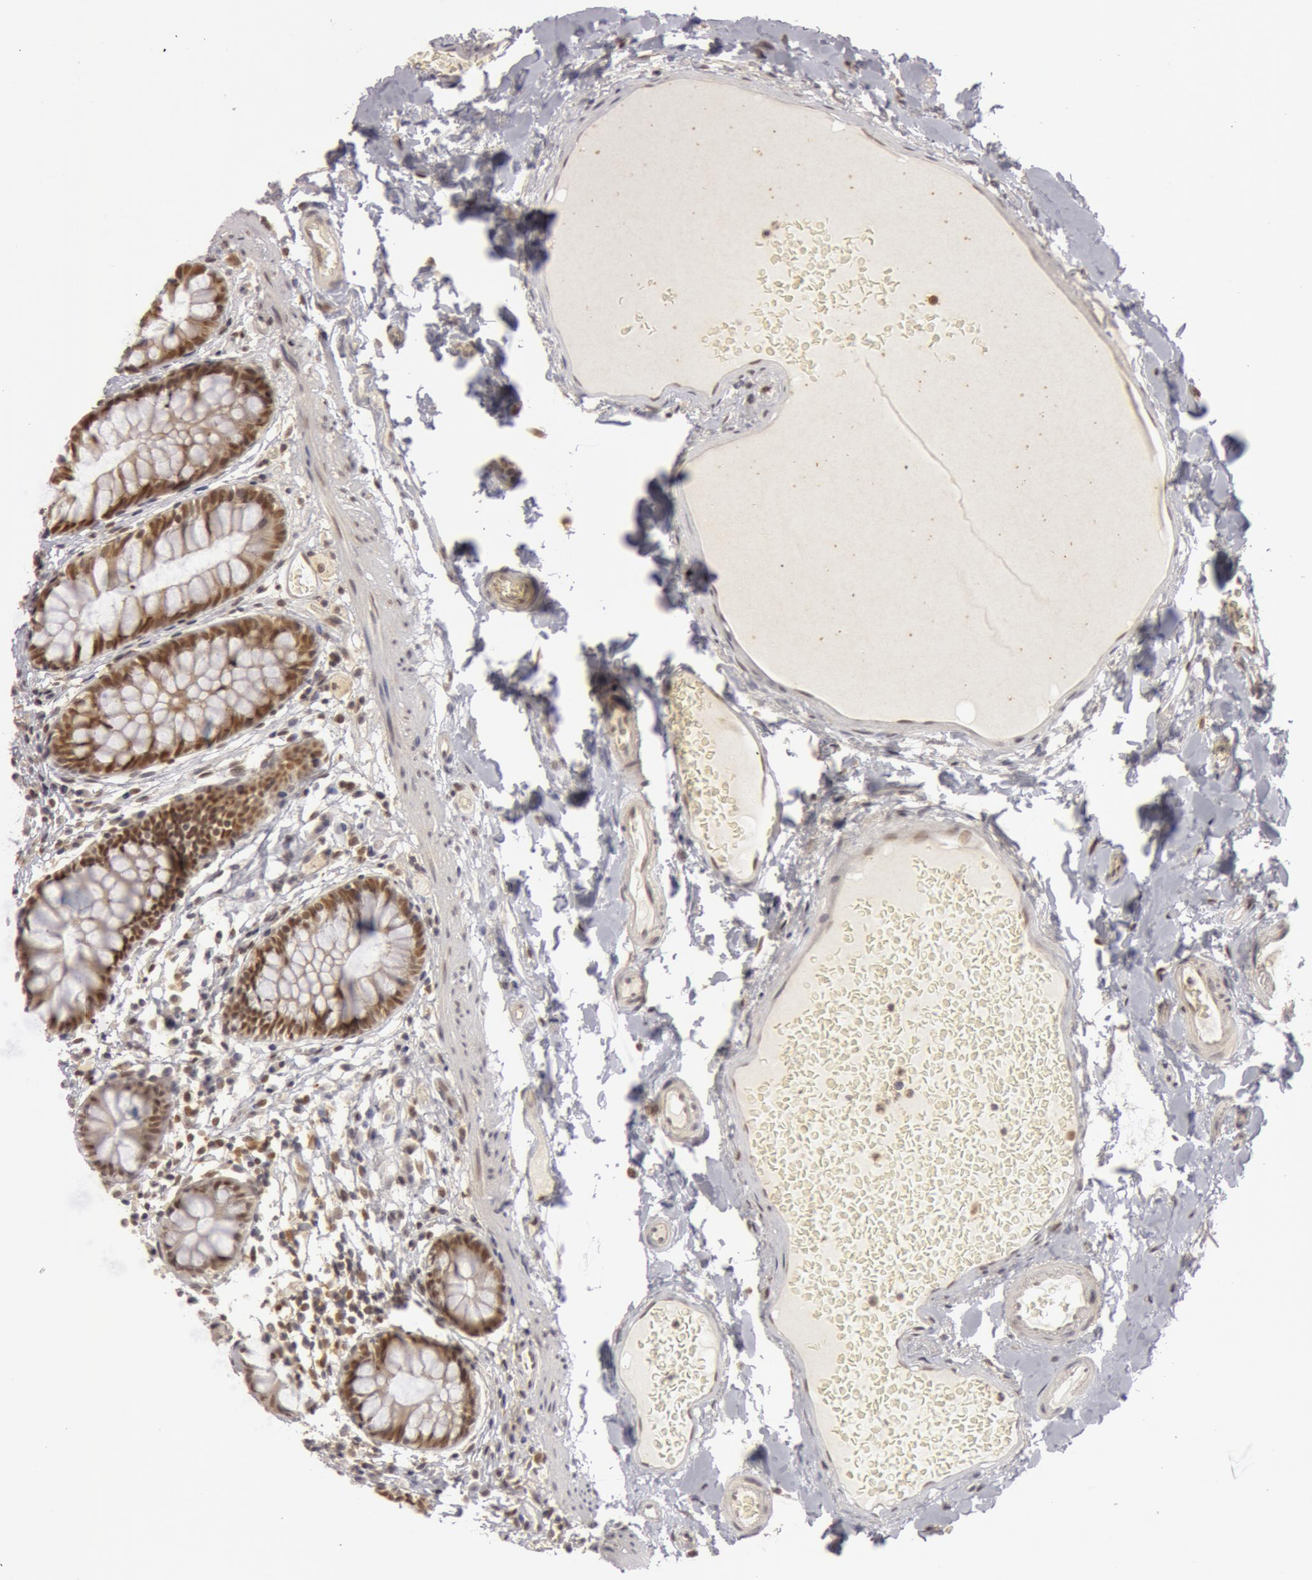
{"staining": {"intensity": "moderate", "quantity": ">75%", "location": "cytoplasmic/membranous"}, "tissue": "colon", "cell_type": "Endothelial cells", "image_type": "normal", "snomed": [{"axis": "morphology", "description": "Normal tissue, NOS"}, {"axis": "topography", "description": "Smooth muscle"}, {"axis": "topography", "description": "Colon"}], "caption": "This photomicrograph exhibits immunohistochemistry staining of benign human colon, with medium moderate cytoplasmic/membranous expression in about >75% of endothelial cells.", "gene": "OASL", "patient": {"sex": "male", "age": 67}}